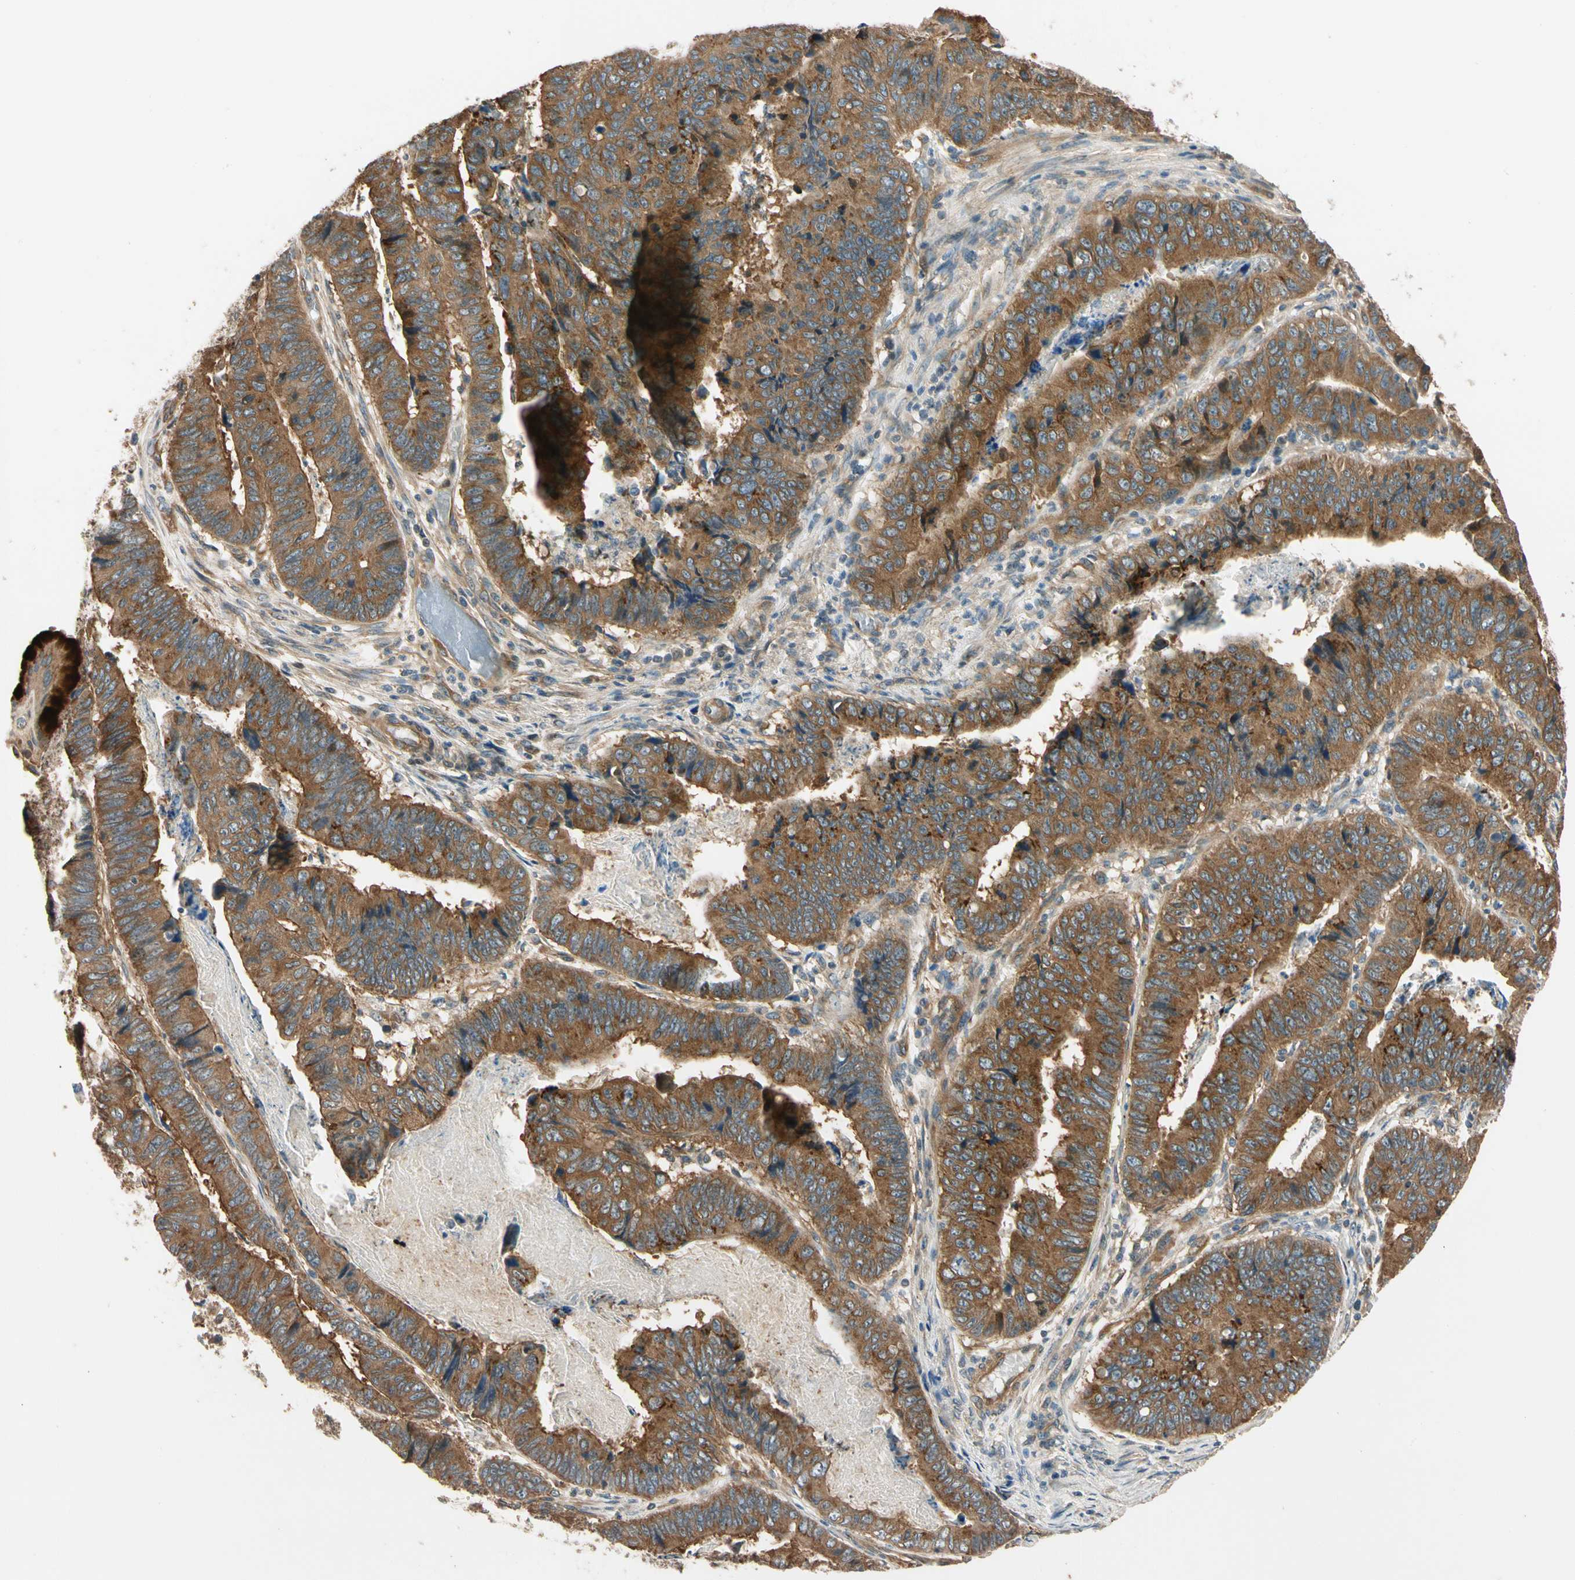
{"staining": {"intensity": "moderate", "quantity": ">75%", "location": "cytoplasmic/membranous"}, "tissue": "stomach cancer", "cell_type": "Tumor cells", "image_type": "cancer", "snomed": [{"axis": "morphology", "description": "Adenocarcinoma, NOS"}, {"axis": "topography", "description": "Stomach, lower"}], "caption": "Stomach adenocarcinoma stained with DAB (3,3'-diaminobenzidine) immunohistochemistry exhibits medium levels of moderate cytoplasmic/membranous positivity in approximately >75% of tumor cells.", "gene": "ROCK2", "patient": {"sex": "male", "age": 77}}